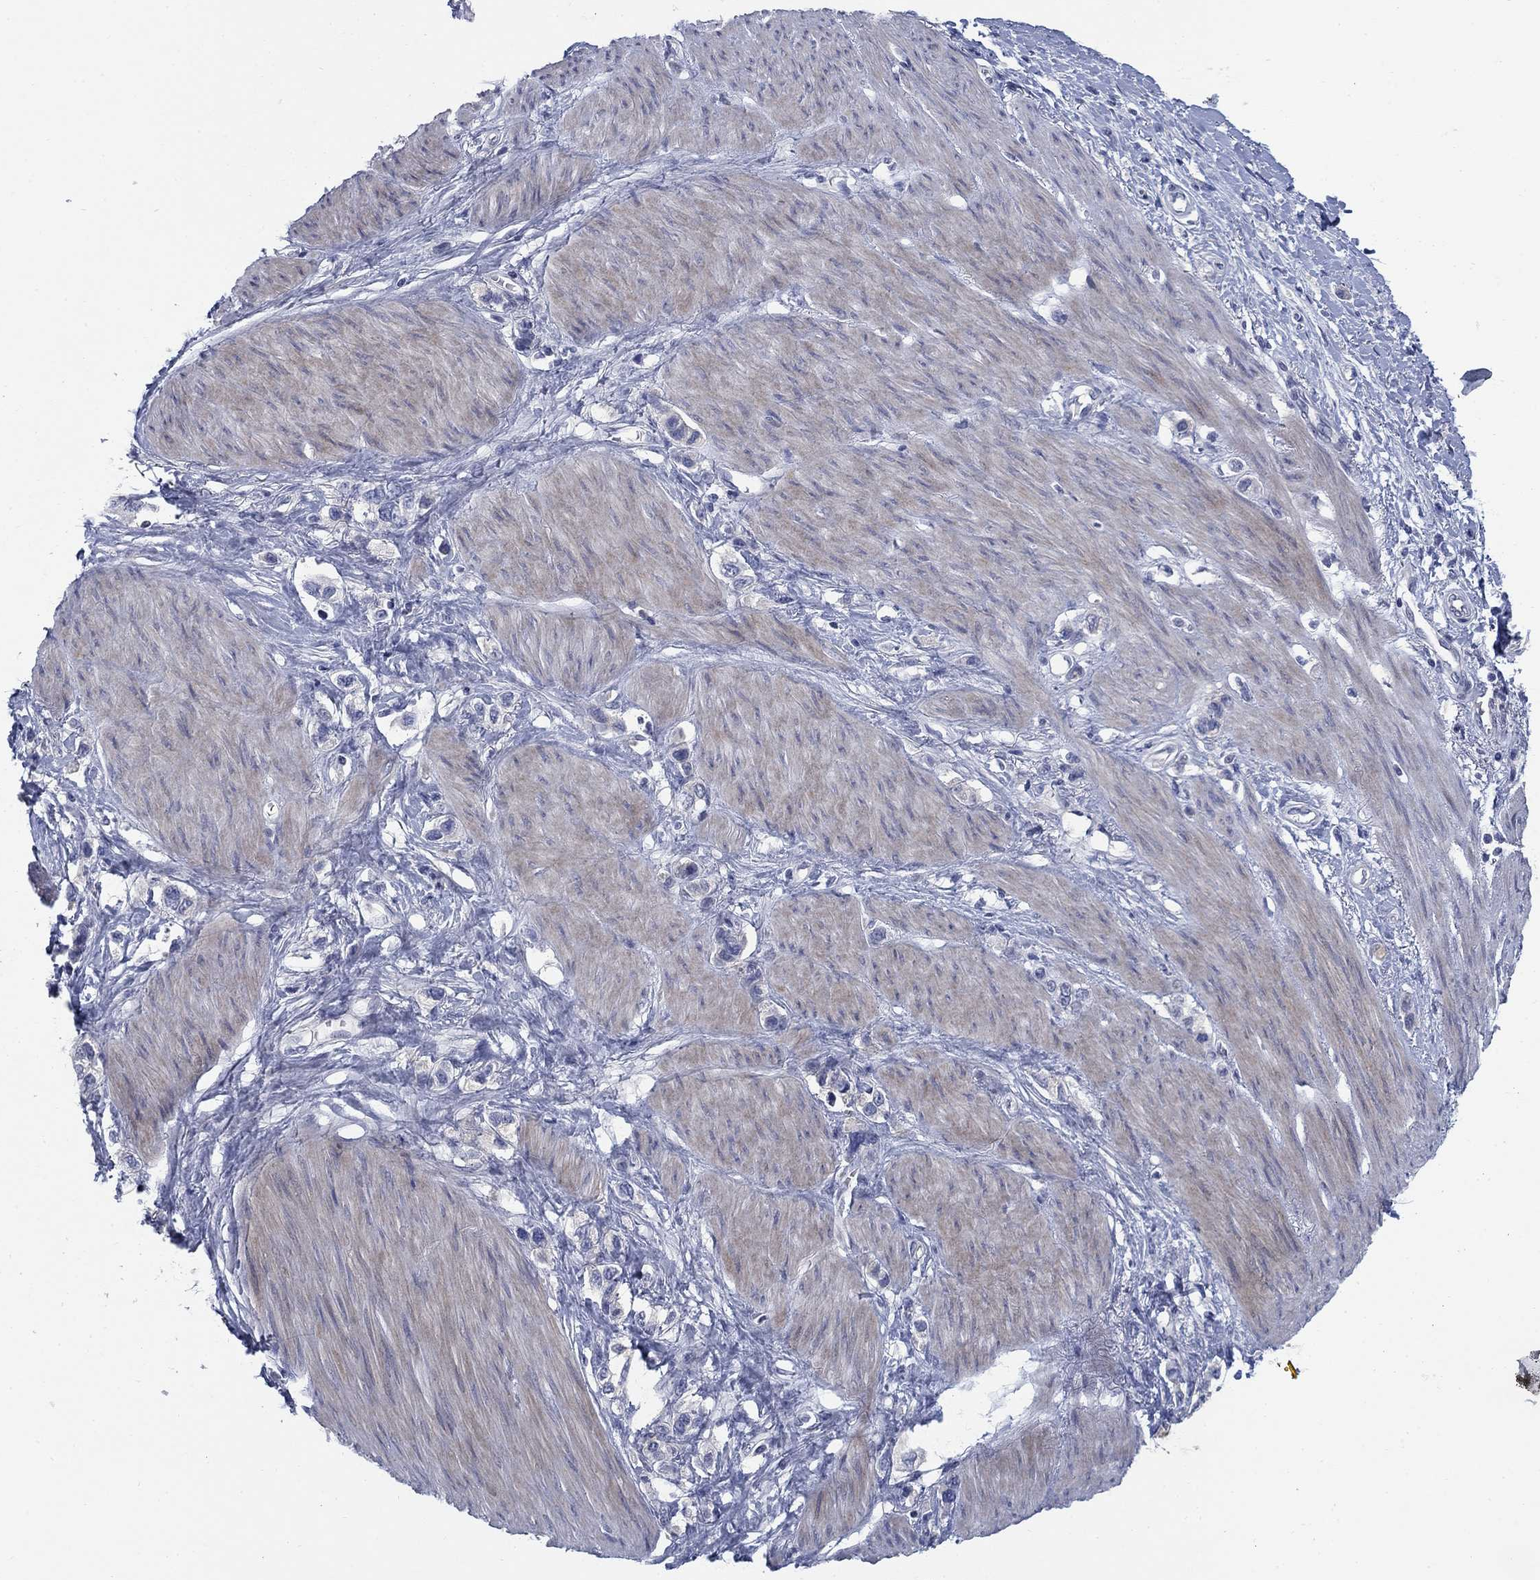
{"staining": {"intensity": "negative", "quantity": "none", "location": "none"}, "tissue": "stomach cancer", "cell_type": "Tumor cells", "image_type": "cancer", "snomed": [{"axis": "morphology", "description": "Normal tissue, NOS"}, {"axis": "morphology", "description": "Adenocarcinoma, NOS"}, {"axis": "morphology", "description": "Adenocarcinoma, High grade"}, {"axis": "topography", "description": "Stomach, upper"}, {"axis": "topography", "description": "Stomach"}], "caption": "Immunohistochemistry (IHC) of stomach cancer demonstrates no positivity in tumor cells. Brightfield microscopy of IHC stained with DAB (brown) and hematoxylin (blue), captured at high magnification.", "gene": "DNER", "patient": {"sex": "female", "age": 65}}